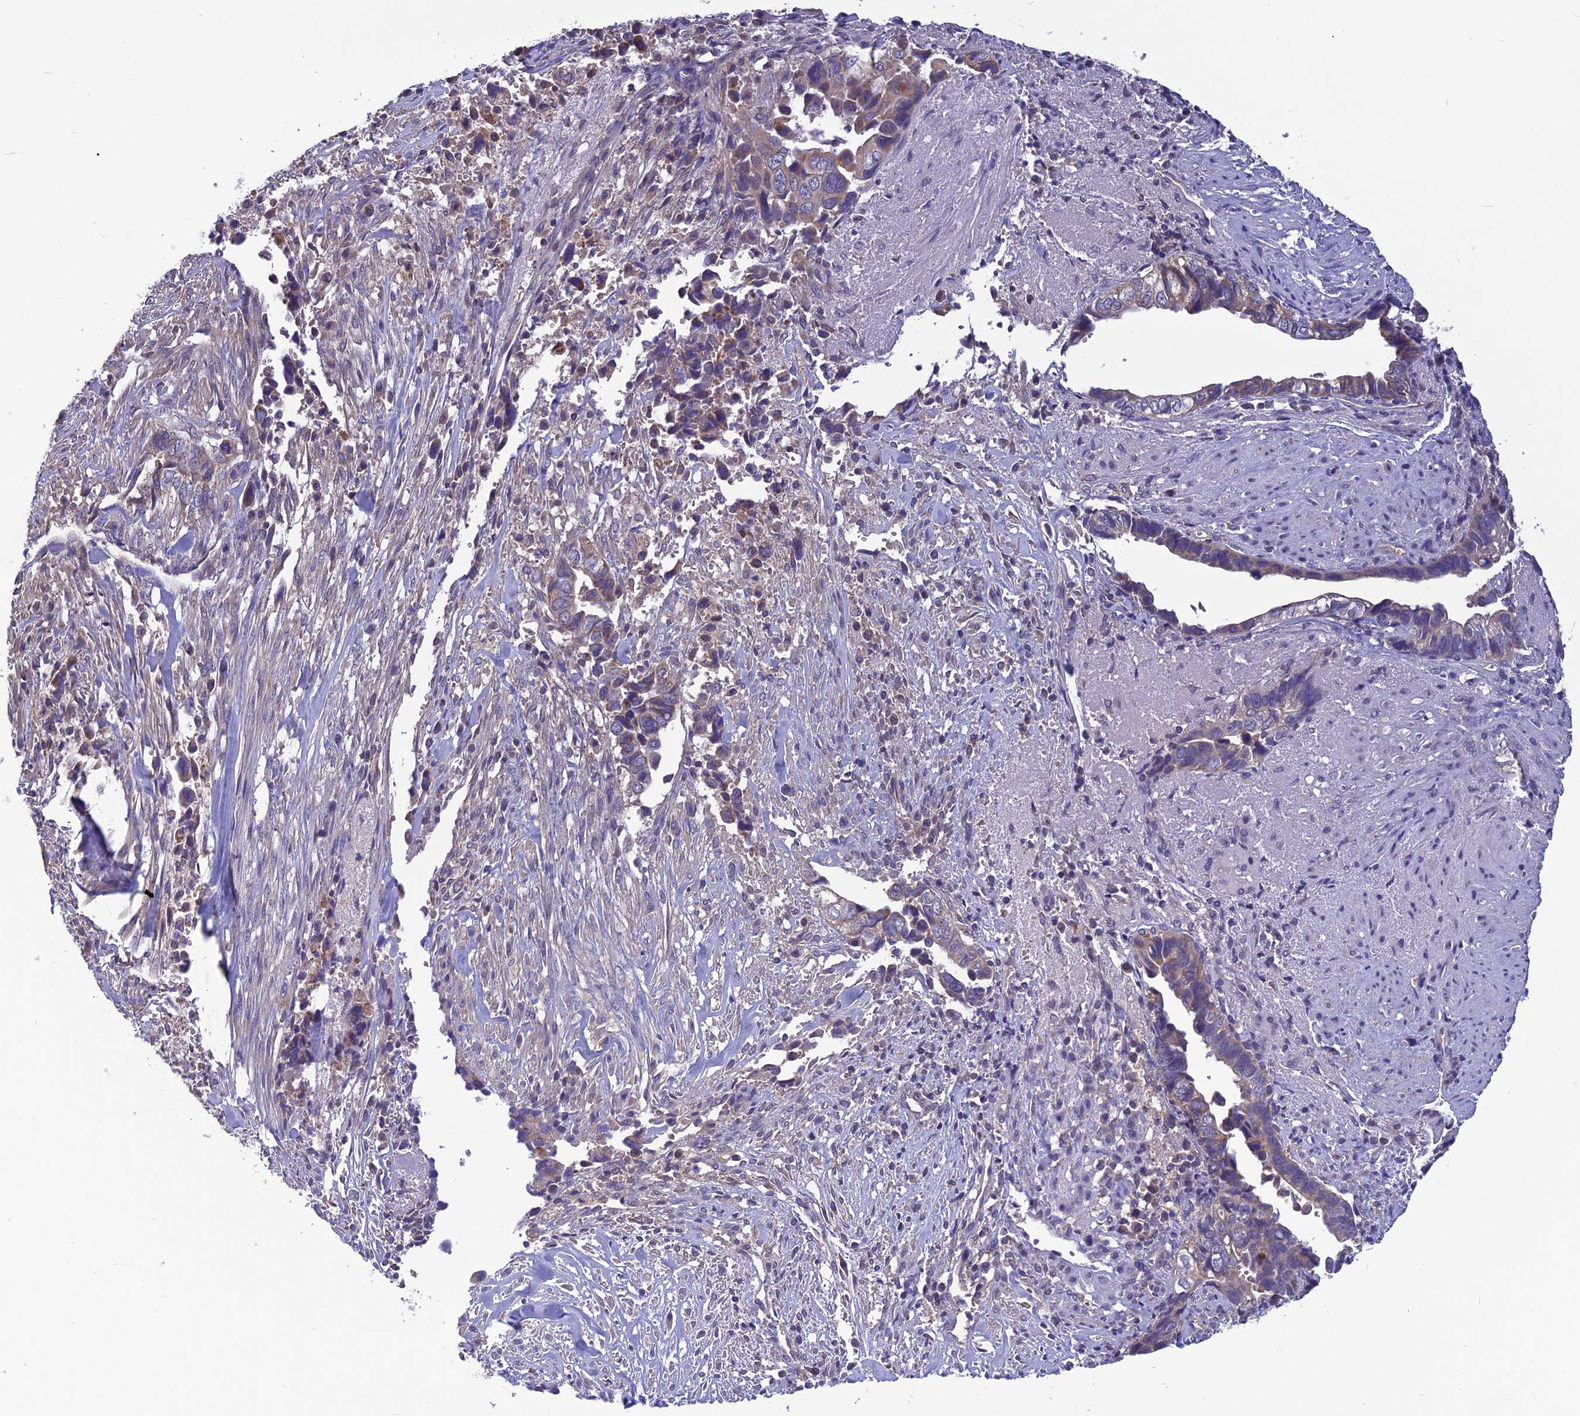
{"staining": {"intensity": "weak", "quantity": "<25%", "location": "cytoplasmic/membranous"}, "tissue": "liver cancer", "cell_type": "Tumor cells", "image_type": "cancer", "snomed": [{"axis": "morphology", "description": "Cholangiocarcinoma"}, {"axis": "topography", "description": "Liver"}], "caption": "This is an IHC photomicrograph of liver cancer. There is no positivity in tumor cells.", "gene": "PSMF1", "patient": {"sex": "female", "age": 79}}